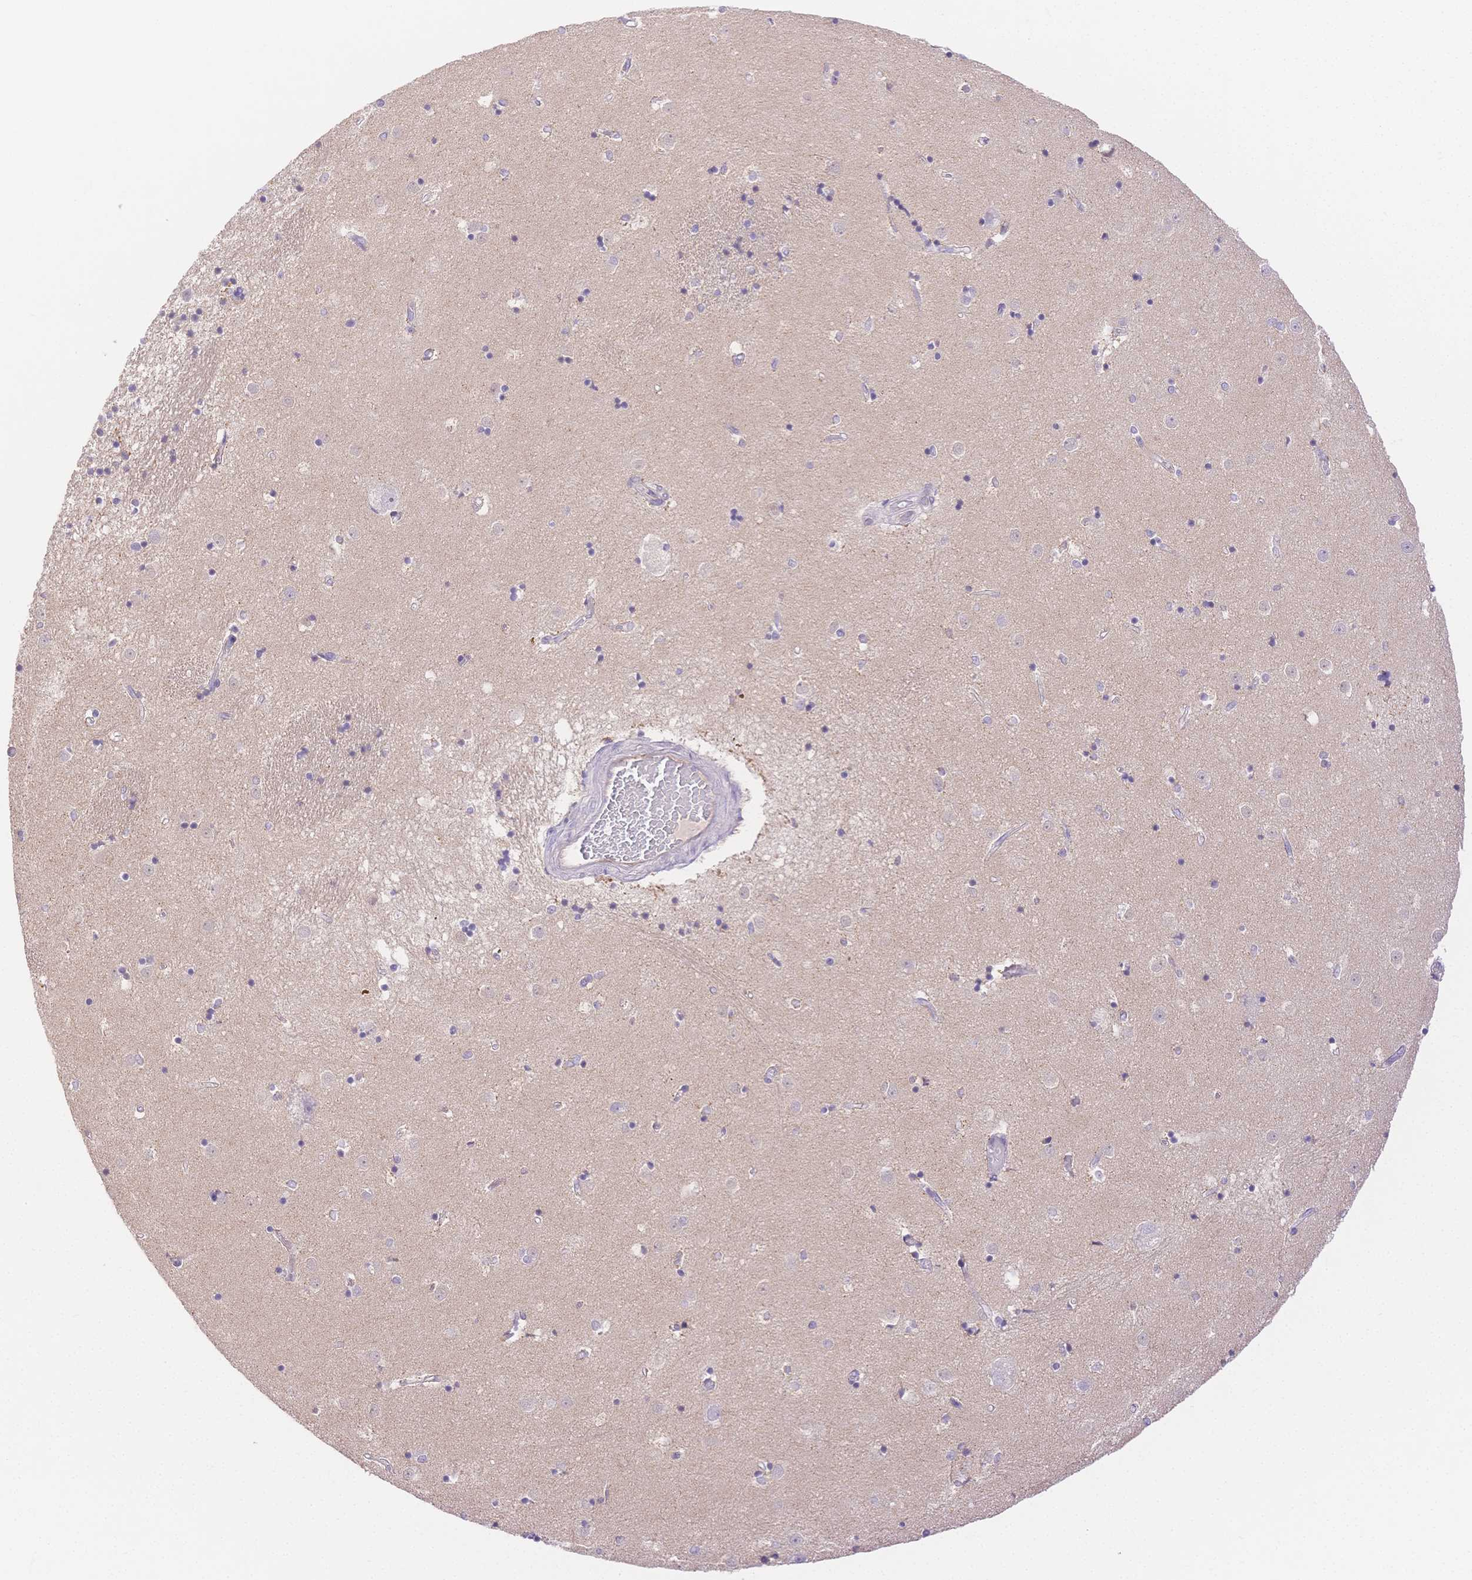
{"staining": {"intensity": "weak", "quantity": "<25%", "location": "cytoplasmic/membranous"}, "tissue": "caudate", "cell_type": "Glial cells", "image_type": "normal", "snomed": [{"axis": "morphology", "description": "Normal tissue, NOS"}, {"axis": "topography", "description": "Lateral ventricle wall"}], "caption": "The IHC micrograph has no significant positivity in glial cells of caudate.", "gene": "WDR54", "patient": {"sex": "male", "age": 54}}